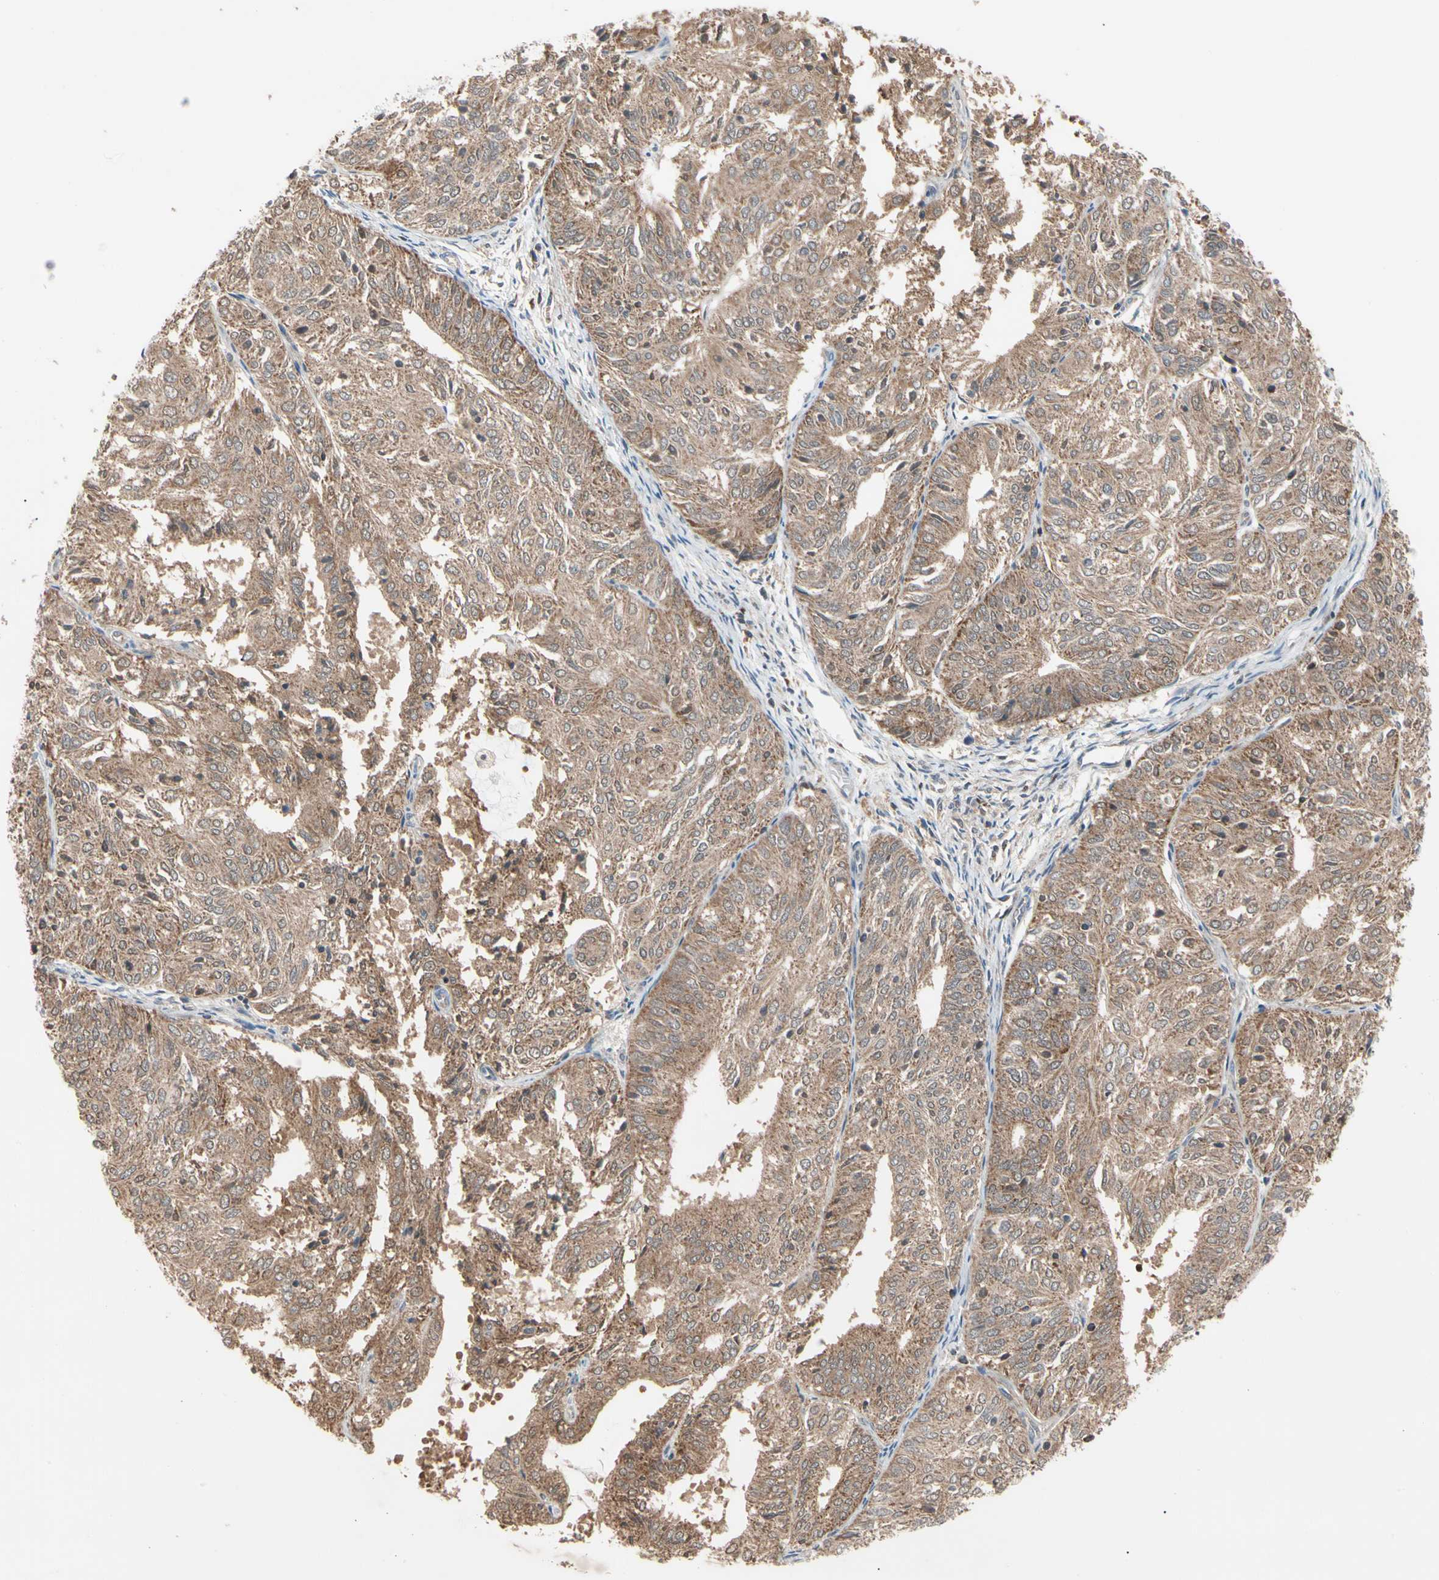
{"staining": {"intensity": "moderate", "quantity": ">75%", "location": "cytoplasmic/membranous"}, "tissue": "endometrial cancer", "cell_type": "Tumor cells", "image_type": "cancer", "snomed": [{"axis": "morphology", "description": "Adenocarcinoma, NOS"}, {"axis": "topography", "description": "Uterus"}], "caption": "Immunohistochemical staining of human endometrial adenocarcinoma demonstrates medium levels of moderate cytoplasmic/membranous protein positivity in approximately >75% of tumor cells. The protein is shown in brown color, while the nuclei are stained blue.", "gene": "MTHFS", "patient": {"sex": "female", "age": 60}}